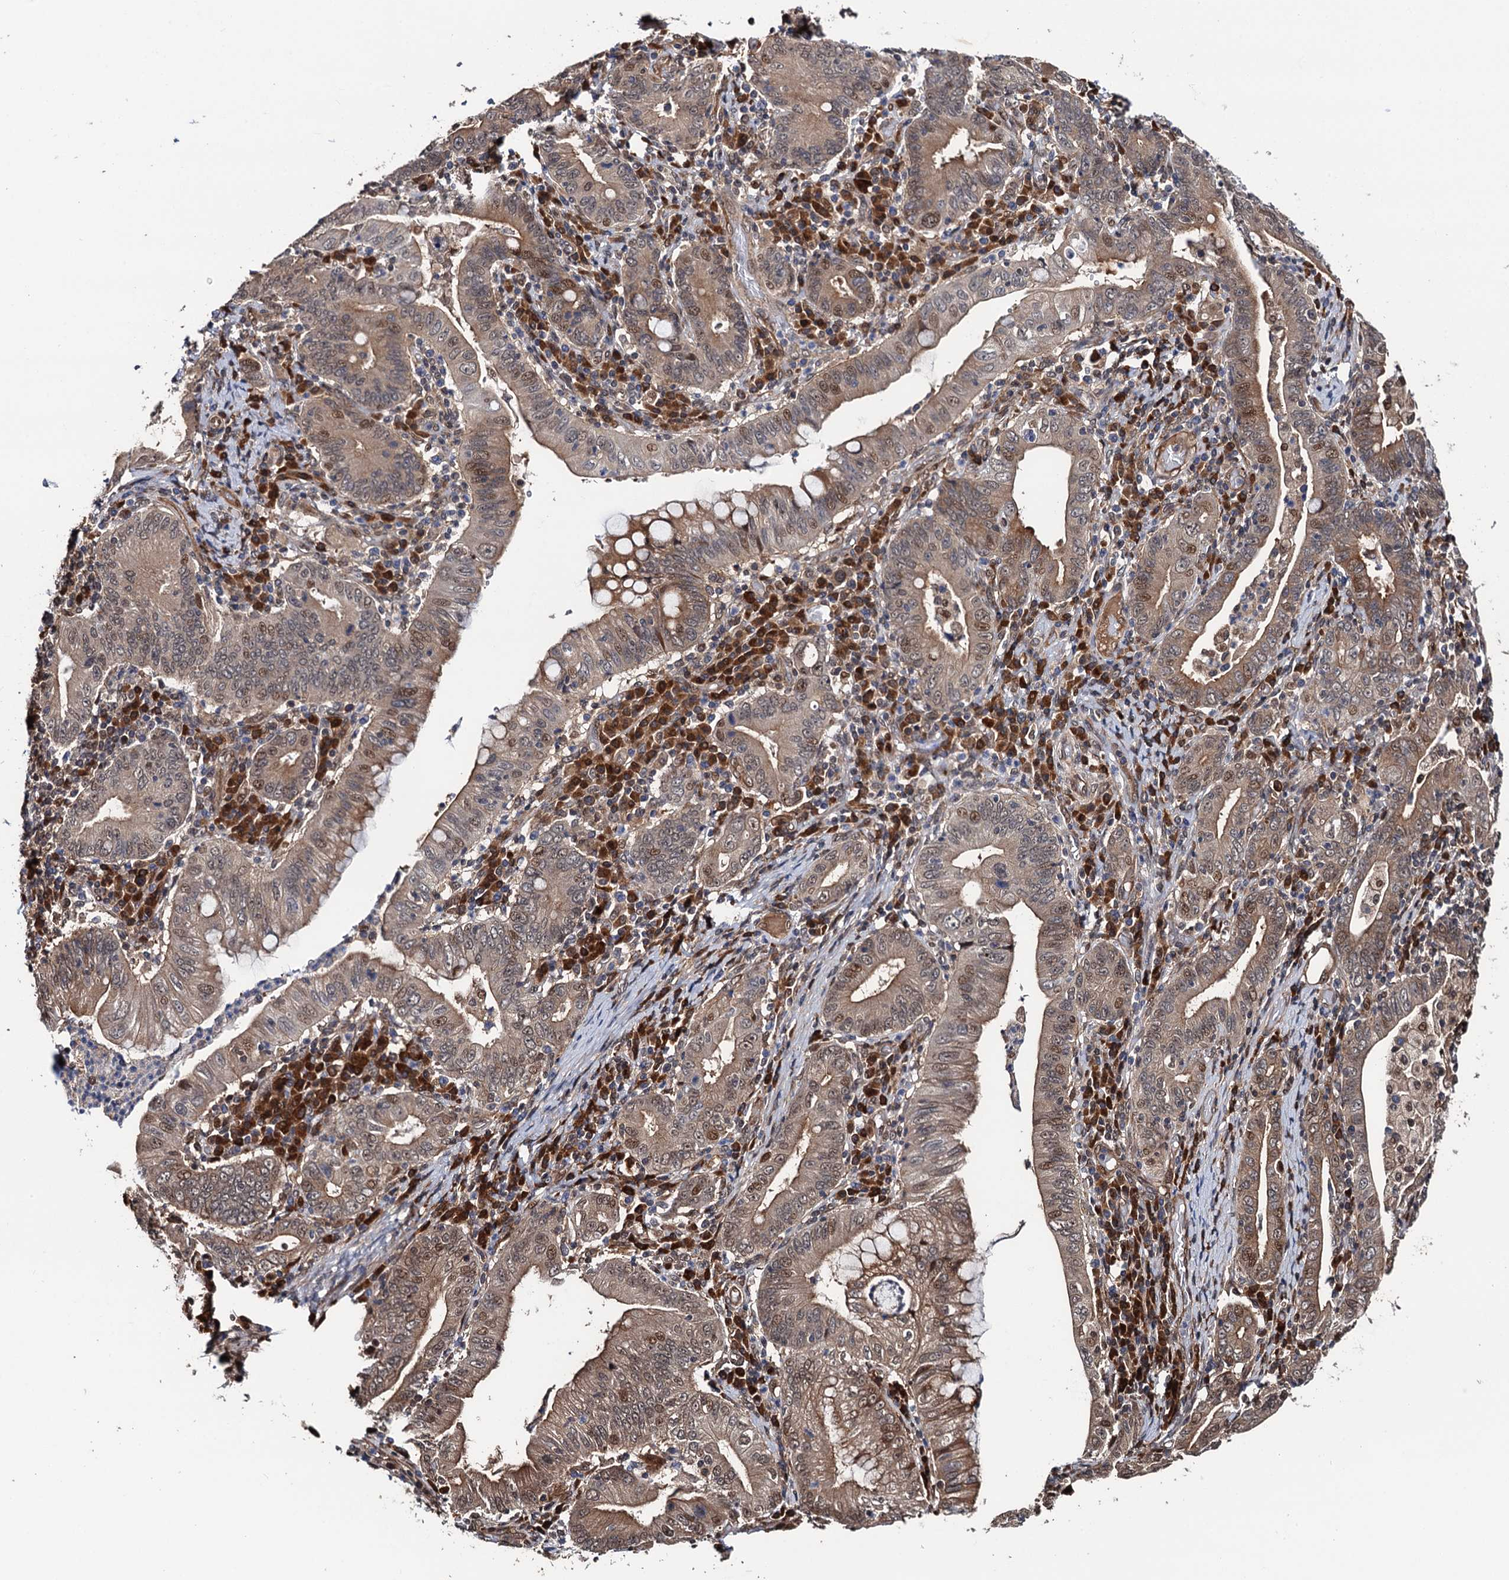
{"staining": {"intensity": "moderate", "quantity": "25%-75%", "location": "cytoplasmic/membranous,nuclear"}, "tissue": "stomach cancer", "cell_type": "Tumor cells", "image_type": "cancer", "snomed": [{"axis": "morphology", "description": "Normal tissue, NOS"}, {"axis": "morphology", "description": "Adenocarcinoma, NOS"}, {"axis": "topography", "description": "Esophagus"}, {"axis": "topography", "description": "Stomach, upper"}, {"axis": "topography", "description": "Peripheral nerve tissue"}], "caption": "A micrograph showing moderate cytoplasmic/membranous and nuclear expression in approximately 25%-75% of tumor cells in stomach adenocarcinoma, as visualized by brown immunohistochemical staining.", "gene": "CDC23", "patient": {"sex": "male", "age": 62}}